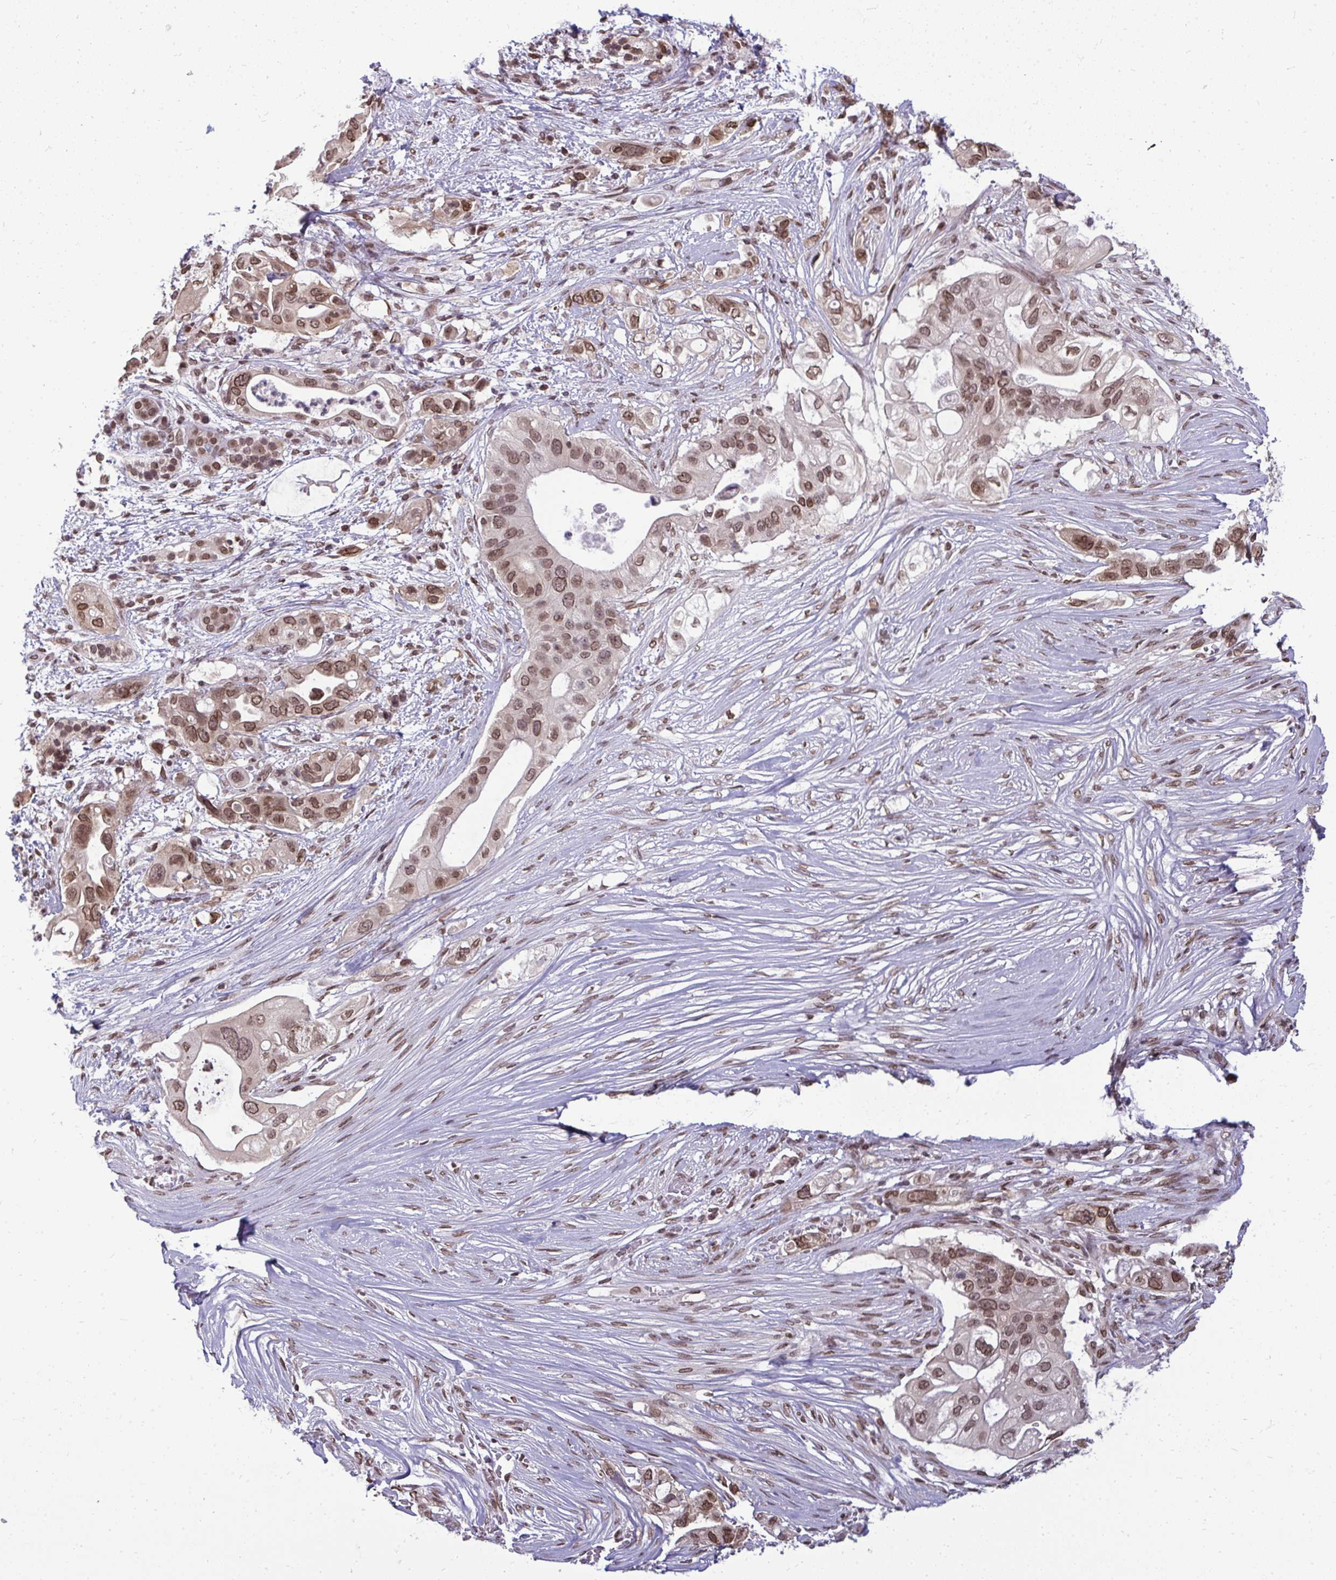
{"staining": {"intensity": "moderate", "quantity": ">75%", "location": "nuclear"}, "tissue": "pancreatic cancer", "cell_type": "Tumor cells", "image_type": "cancer", "snomed": [{"axis": "morphology", "description": "Adenocarcinoma, NOS"}, {"axis": "topography", "description": "Pancreas"}], "caption": "Pancreatic cancer tissue shows moderate nuclear staining in approximately >75% of tumor cells", "gene": "JPT1", "patient": {"sex": "female", "age": 72}}